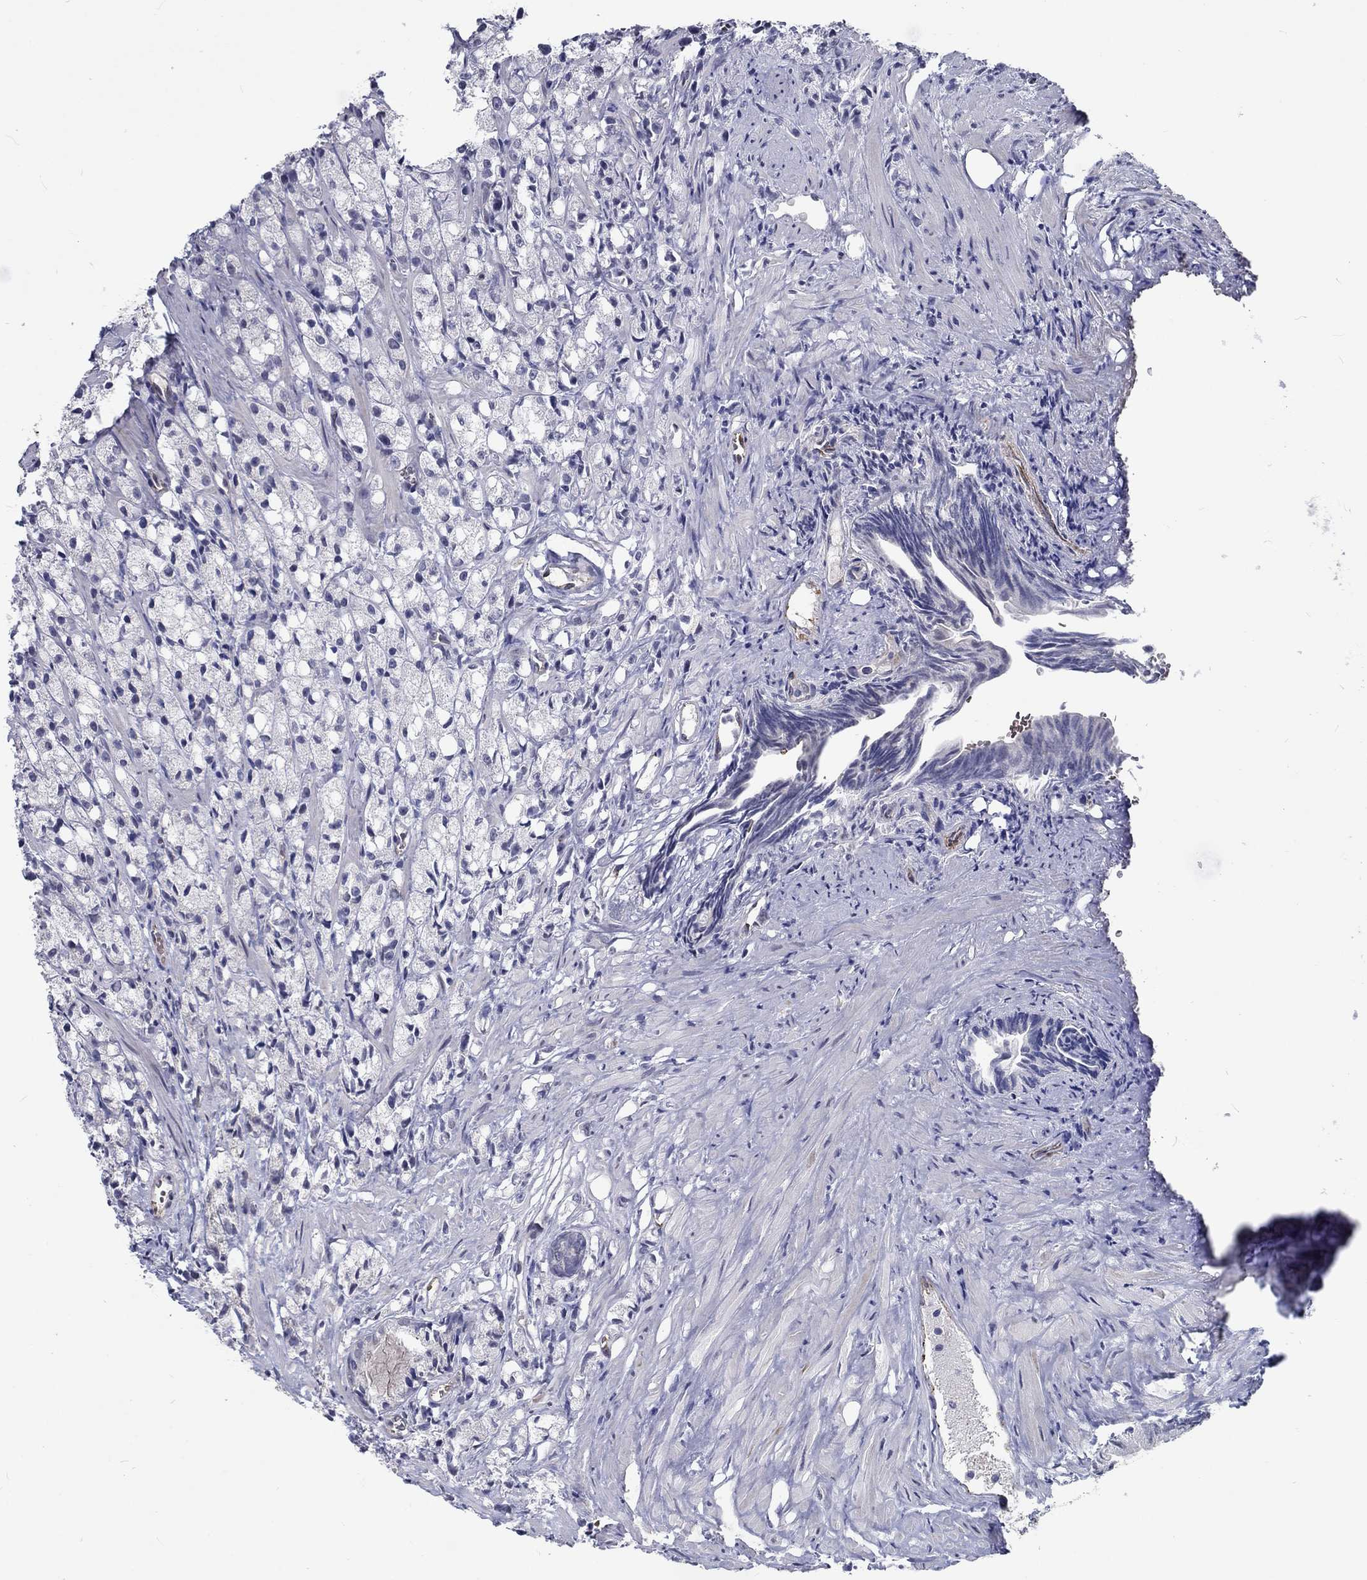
{"staining": {"intensity": "negative", "quantity": "none", "location": "none"}, "tissue": "prostate cancer", "cell_type": "Tumor cells", "image_type": "cancer", "snomed": [{"axis": "morphology", "description": "Adenocarcinoma, High grade"}, {"axis": "topography", "description": "Prostate"}], "caption": "This is a photomicrograph of immunohistochemistry staining of high-grade adenocarcinoma (prostate), which shows no expression in tumor cells.", "gene": "ZBED1", "patient": {"sex": "male", "age": 75}}